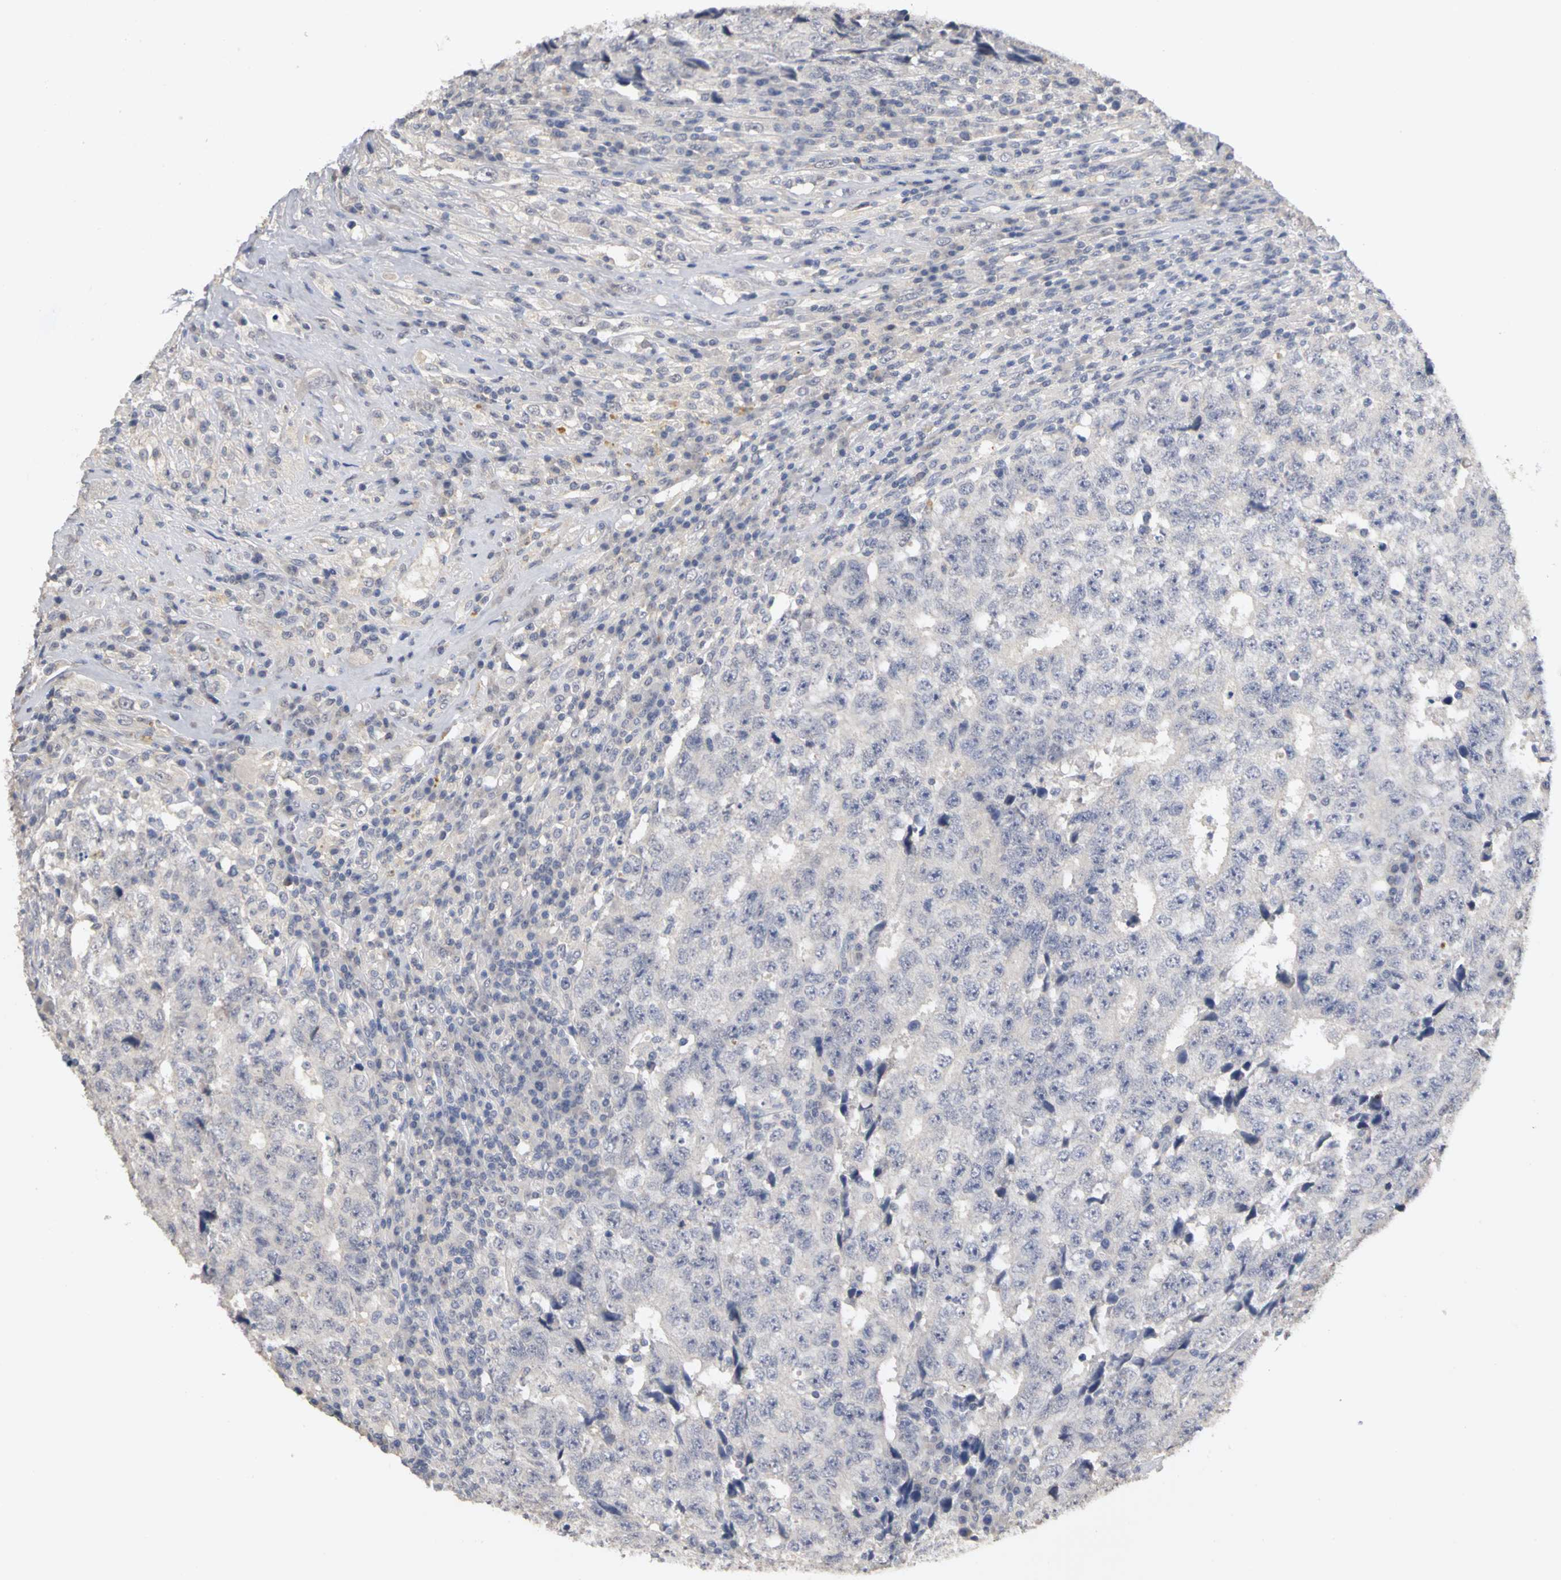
{"staining": {"intensity": "negative", "quantity": "none", "location": "none"}, "tissue": "testis cancer", "cell_type": "Tumor cells", "image_type": "cancer", "snomed": [{"axis": "morphology", "description": "Necrosis, NOS"}, {"axis": "morphology", "description": "Carcinoma, Embryonal, NOS"}, {"axis": "topography", "description": "Testis"}], "caption": "The IHC image has no significant expression in tumor cells of testis cancer (embryonal carcinoma) tissue.", "gene": "PGR", "patient": {"sex": "male", "age": 19}}